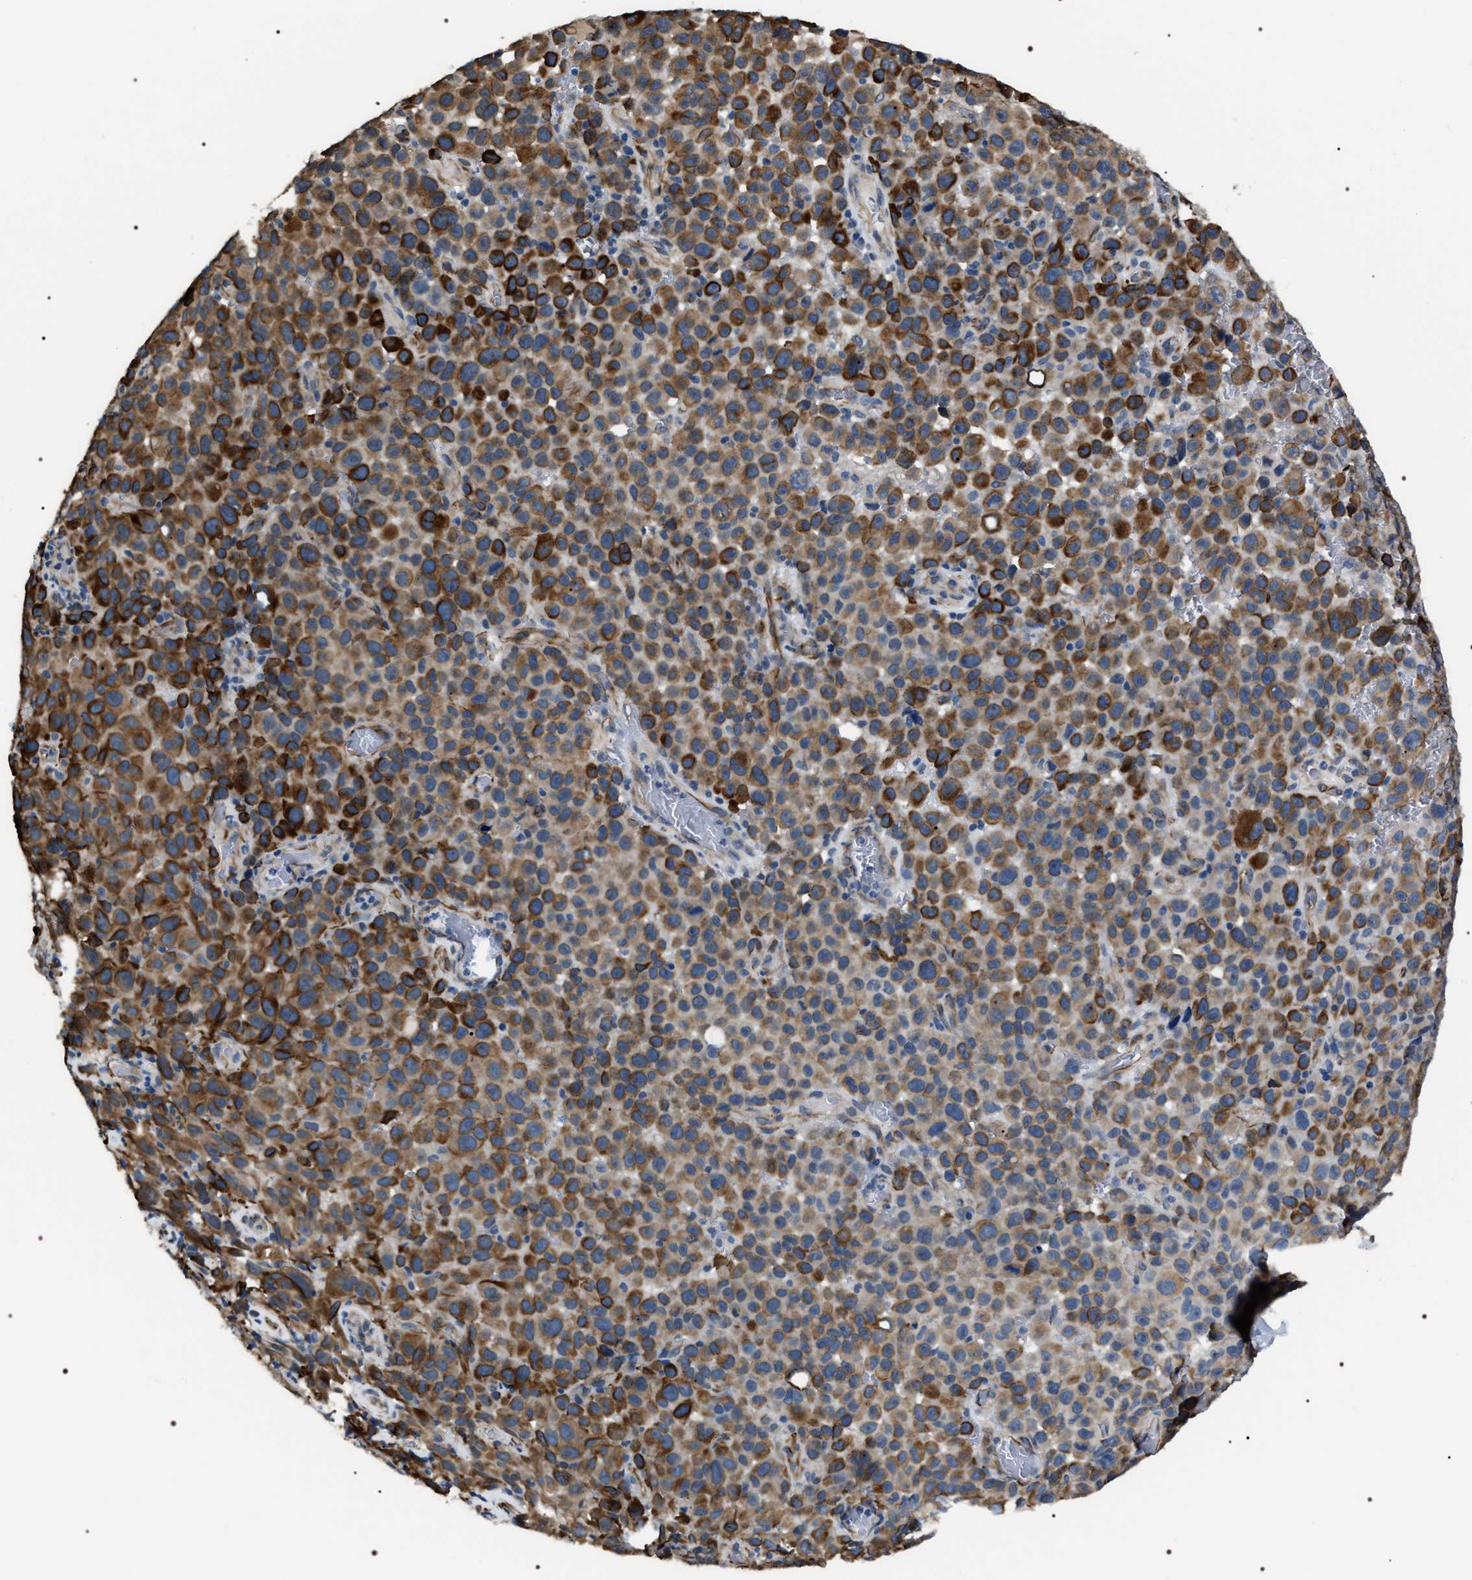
{"staining": {"intensity": "strong", "quantity": ">75%", "location": "cytoplasmic/membranous"}, "tissue": "melanoma", "cell_type": "Tumor cells", "image_type": "cancer", "snomed": [{"axis": "morphology", "description": "Malignant melanoma, NOS"}, {"axis": "topography", "description": "Skin"}], "caption": "IHC staining of malignant melanoma, which reveals high levels of strong cytoplasmic/membranous staining in approximately >75% of tumor cells indicating strong cytoplasmic/membranous protein expression. The staining was performed using DAB (3,3'-diaminobenzidine) (brown) for protein detection and nuclei were counterstained in hematoxylin (blue).", "gene": "PKD1L1", "patient": {"sex": "female", "age": 82}}